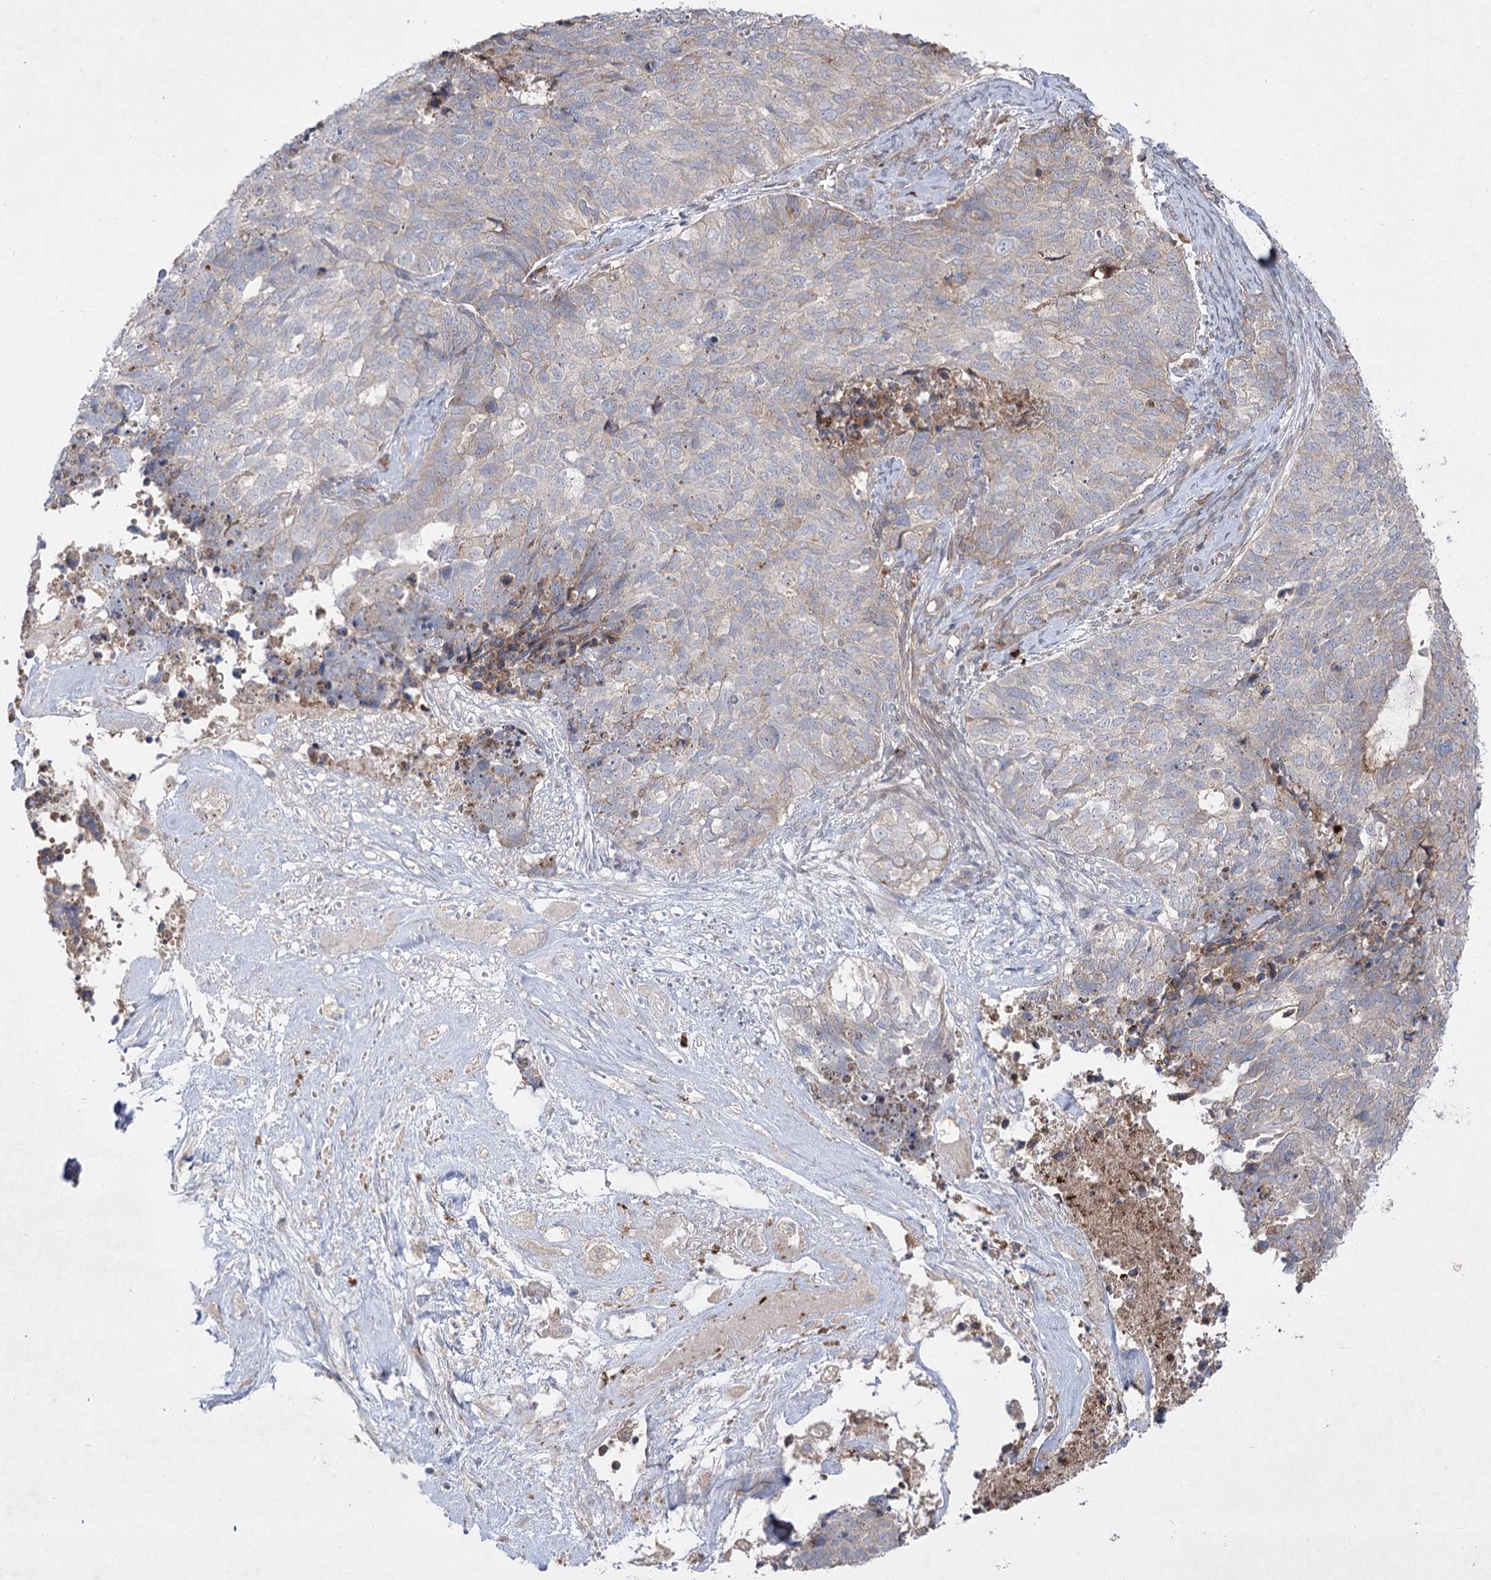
{"staining": {"intensity": "negative", "quantity": "none", "location": "none"}, "tissue": "cervical cancer", "cell_type": "Tumor cells", "image_type": "cancer", "snomed": [{"axis": "morphology", "description": "Squamous cell carcinoma, NOS"}, {"axis": "topography", "description": "Cervix"}], "caption": "IHC of cervical cancer exhibits no positivity in tumor cells.", "gene": "PLEKHA5", "patient": {"sex": "female", "age": 63}}